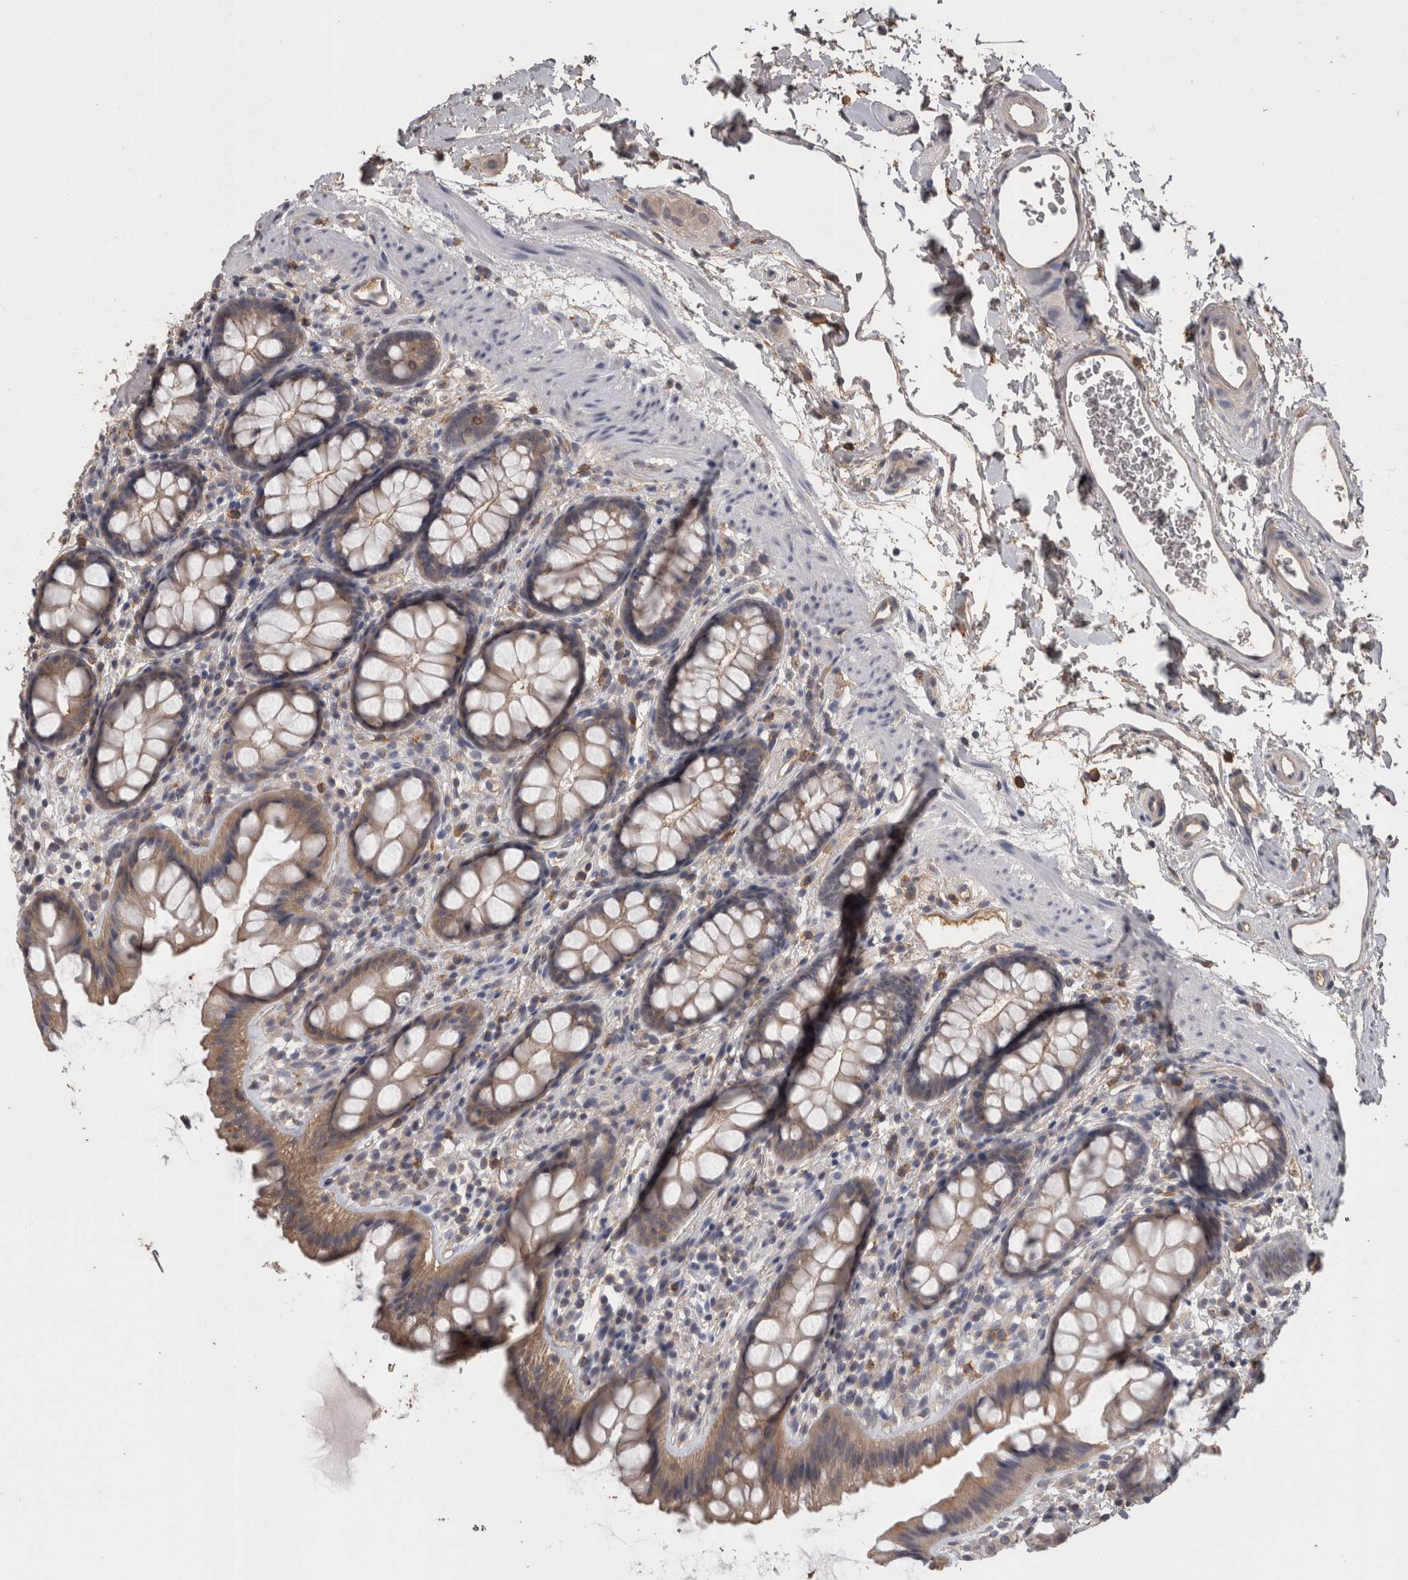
{"staining": {"intensity": "moderate", "quantity": ">75%", "location": "cytoplasmic/membranous"}, "tissue": "rectum", "cell_type": "Glandular cells", "image_type": "normal", "snomed": [{"axis": "morphology", "description": "Normal tissue, NOS"}, {"axis": "topography", "description": "Rectum"}], "caption": "The micrograph exhibits staining of normal rectum, revealing moderate cytoplasmic/membranous protein expression (brown color) within glandular cells.", "gene": "PON3", "patient": {"sex": "female", "age": 65}}